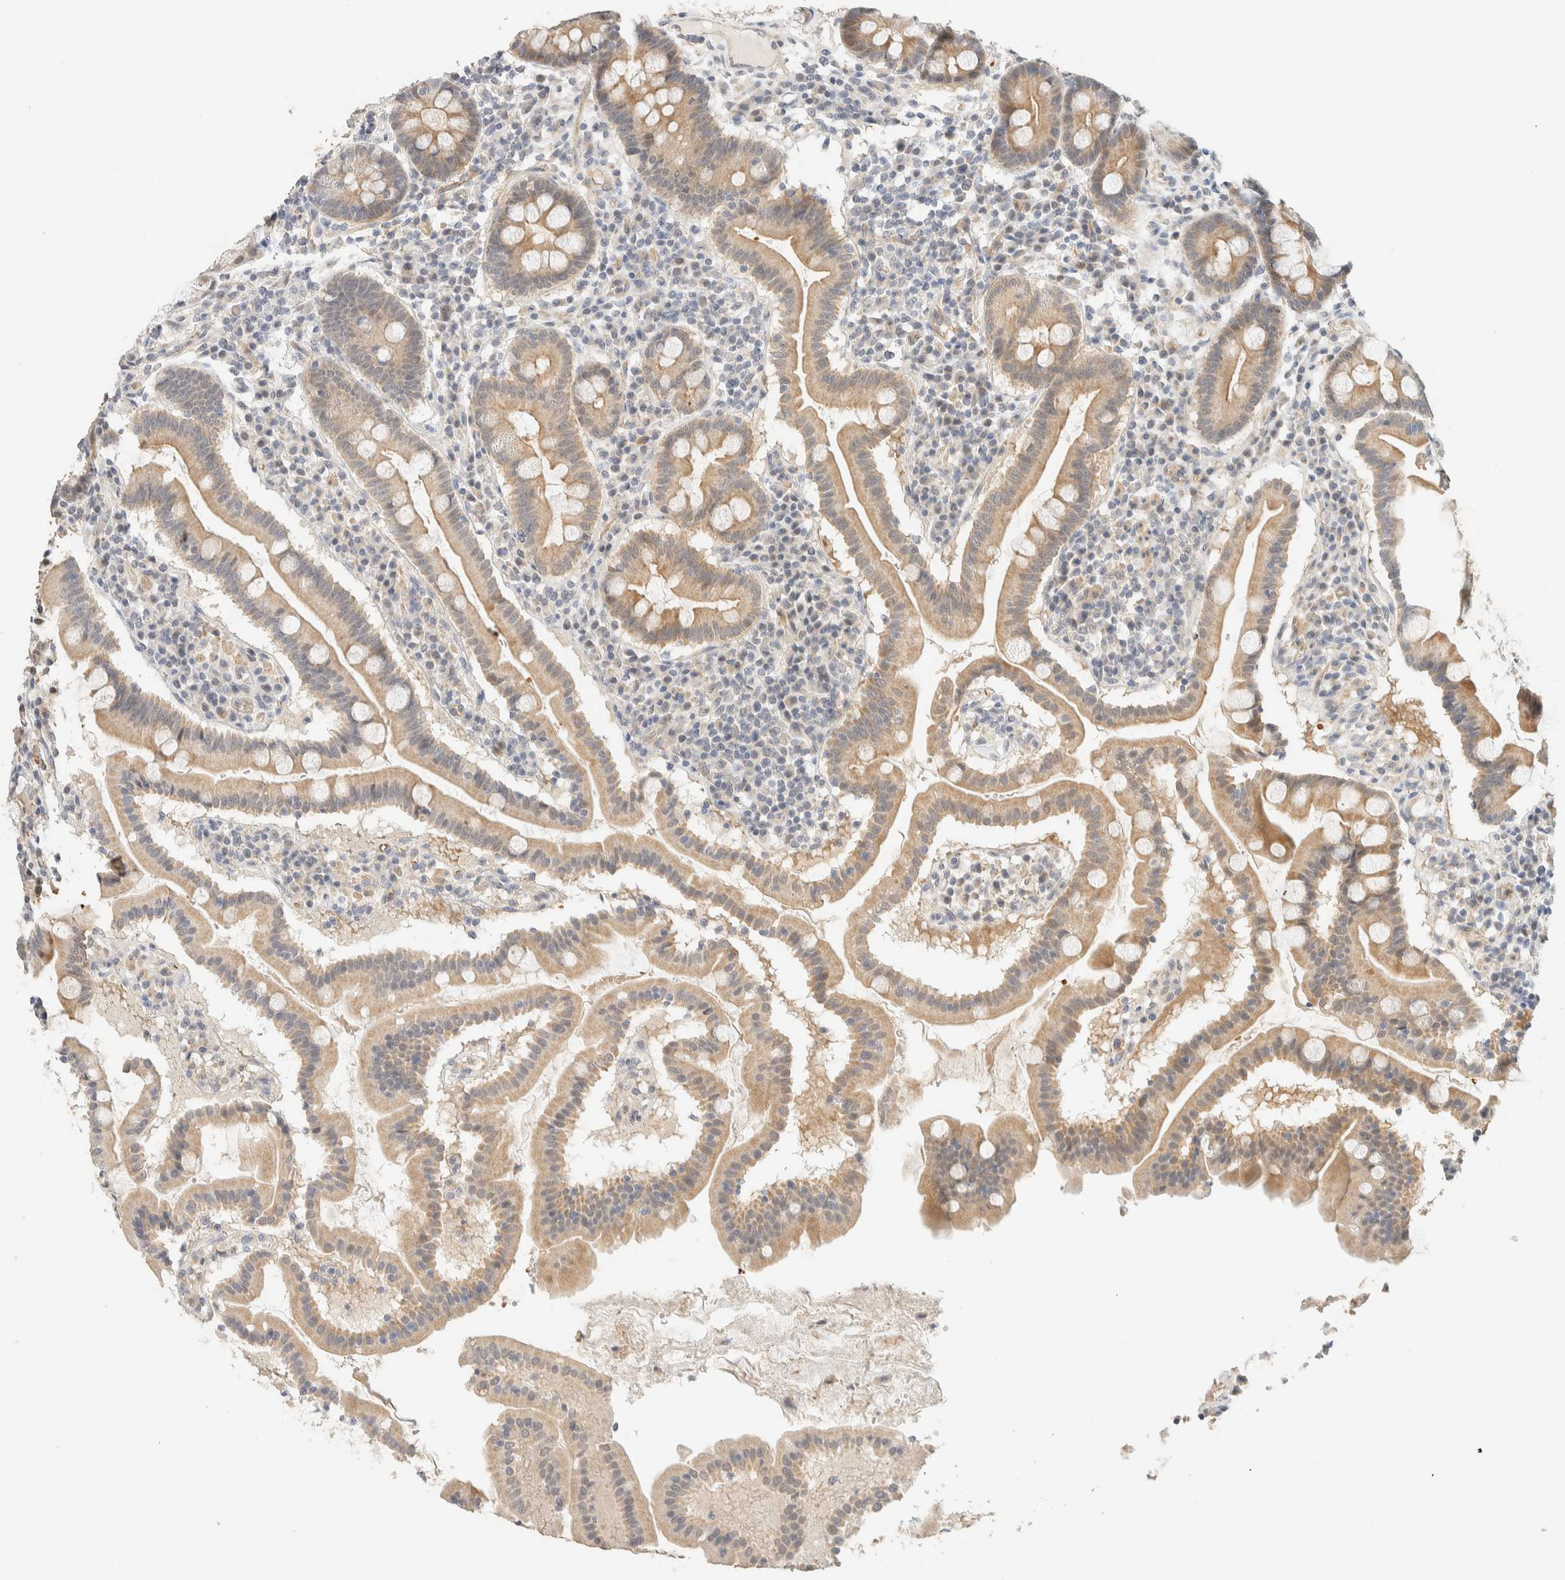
{"staining": {"intensity": "moderate", "quantity": ">75%", "location": "cytoplasmic/membranous"}, "tissue": "duodenum", "cell_type": "Glandular cells", "image_type": "normal", "snomed": [{"axis": "morphology", "description": "Normal tissue, NOS"}, {"axis": "topography", "description": "Duodenum"}], "caption": "High-power microscopy captured an immunohistochemistry image of benign duodenum, revealing moderate cytoplasmic/membranous staining in about >75% of glandular cells. Using DAB (3,3'-diaminobenzidine) (brown) and hematoxylin (blue) stains, captured at high magnification using brightfield microscopy.", "gene": "TNK1", "patient": {"sex": "male", "age": 50}}